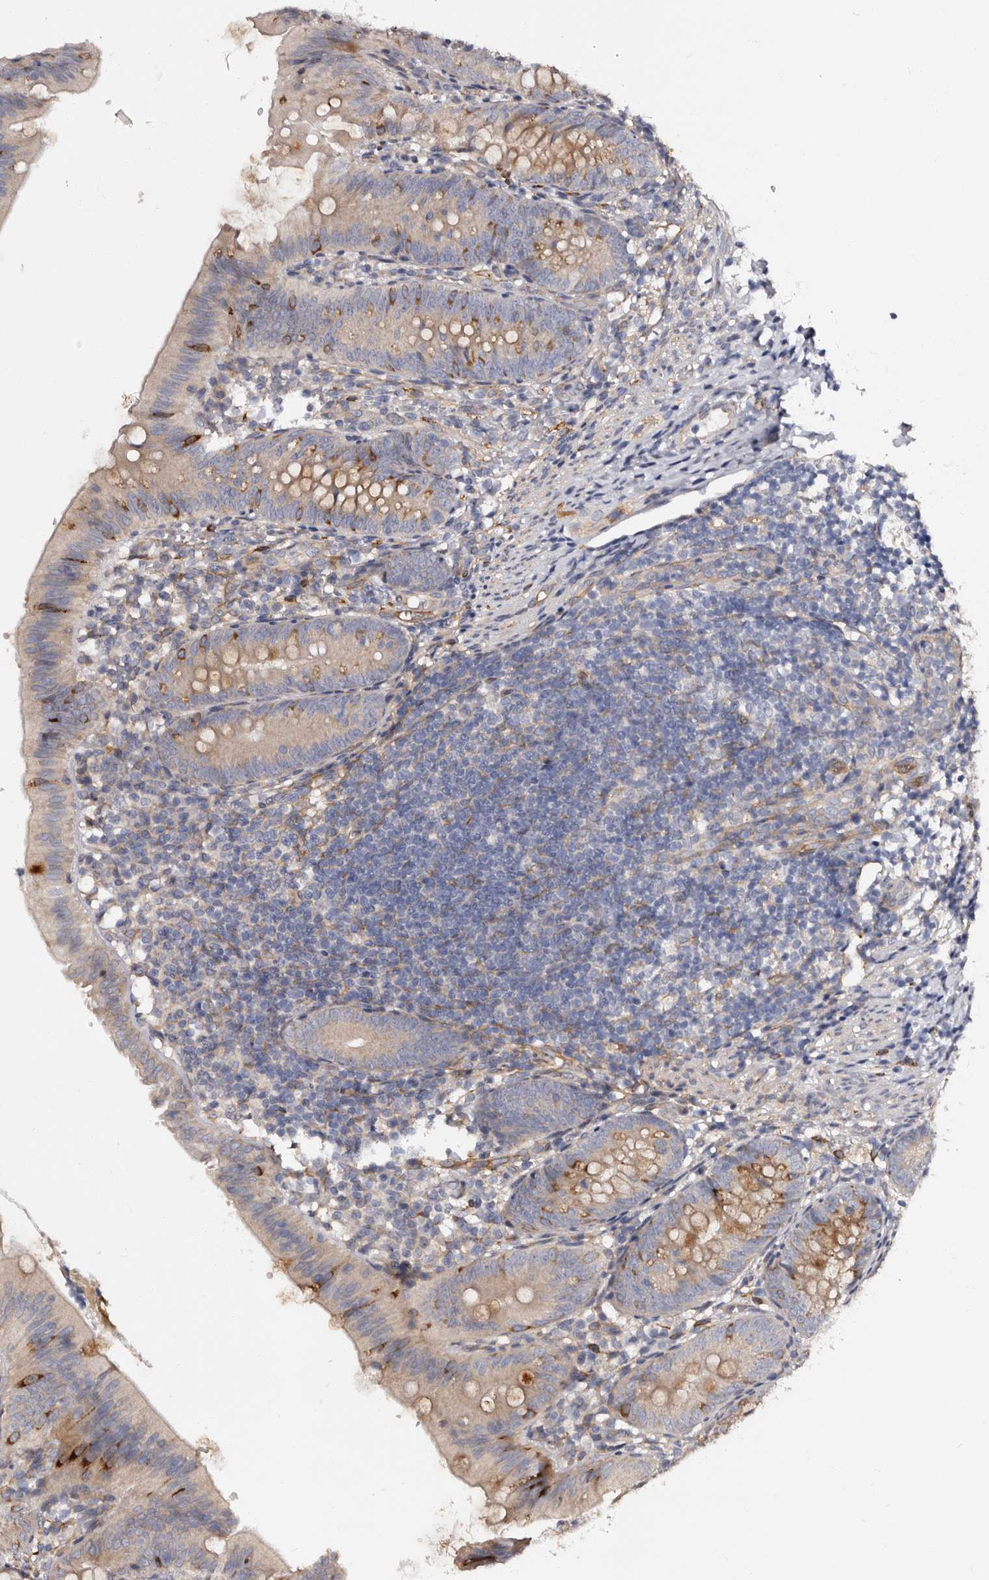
{"staining": {"intensity": "moderate", "quantity": "25%-75%", "location": "cytoplasmic/membranous"}, "tissue": "appendix", "cell_type": "Glandular cells", "image_type": "normal", "snomed": [{"axis": "morphology", "description": "Normal tissue, NOS"}, {"axis": "topography", "description": "Appendix"}], "caption": "The immunohistochemical stain labels moderate cytoplasmic/membranous expression in glandular cells of normal appendix. (DAB IHC with brightfield microscopy, high magnification).", "gene": "TBC1D22B", "patient": {"sex": "male", "age": 1}}